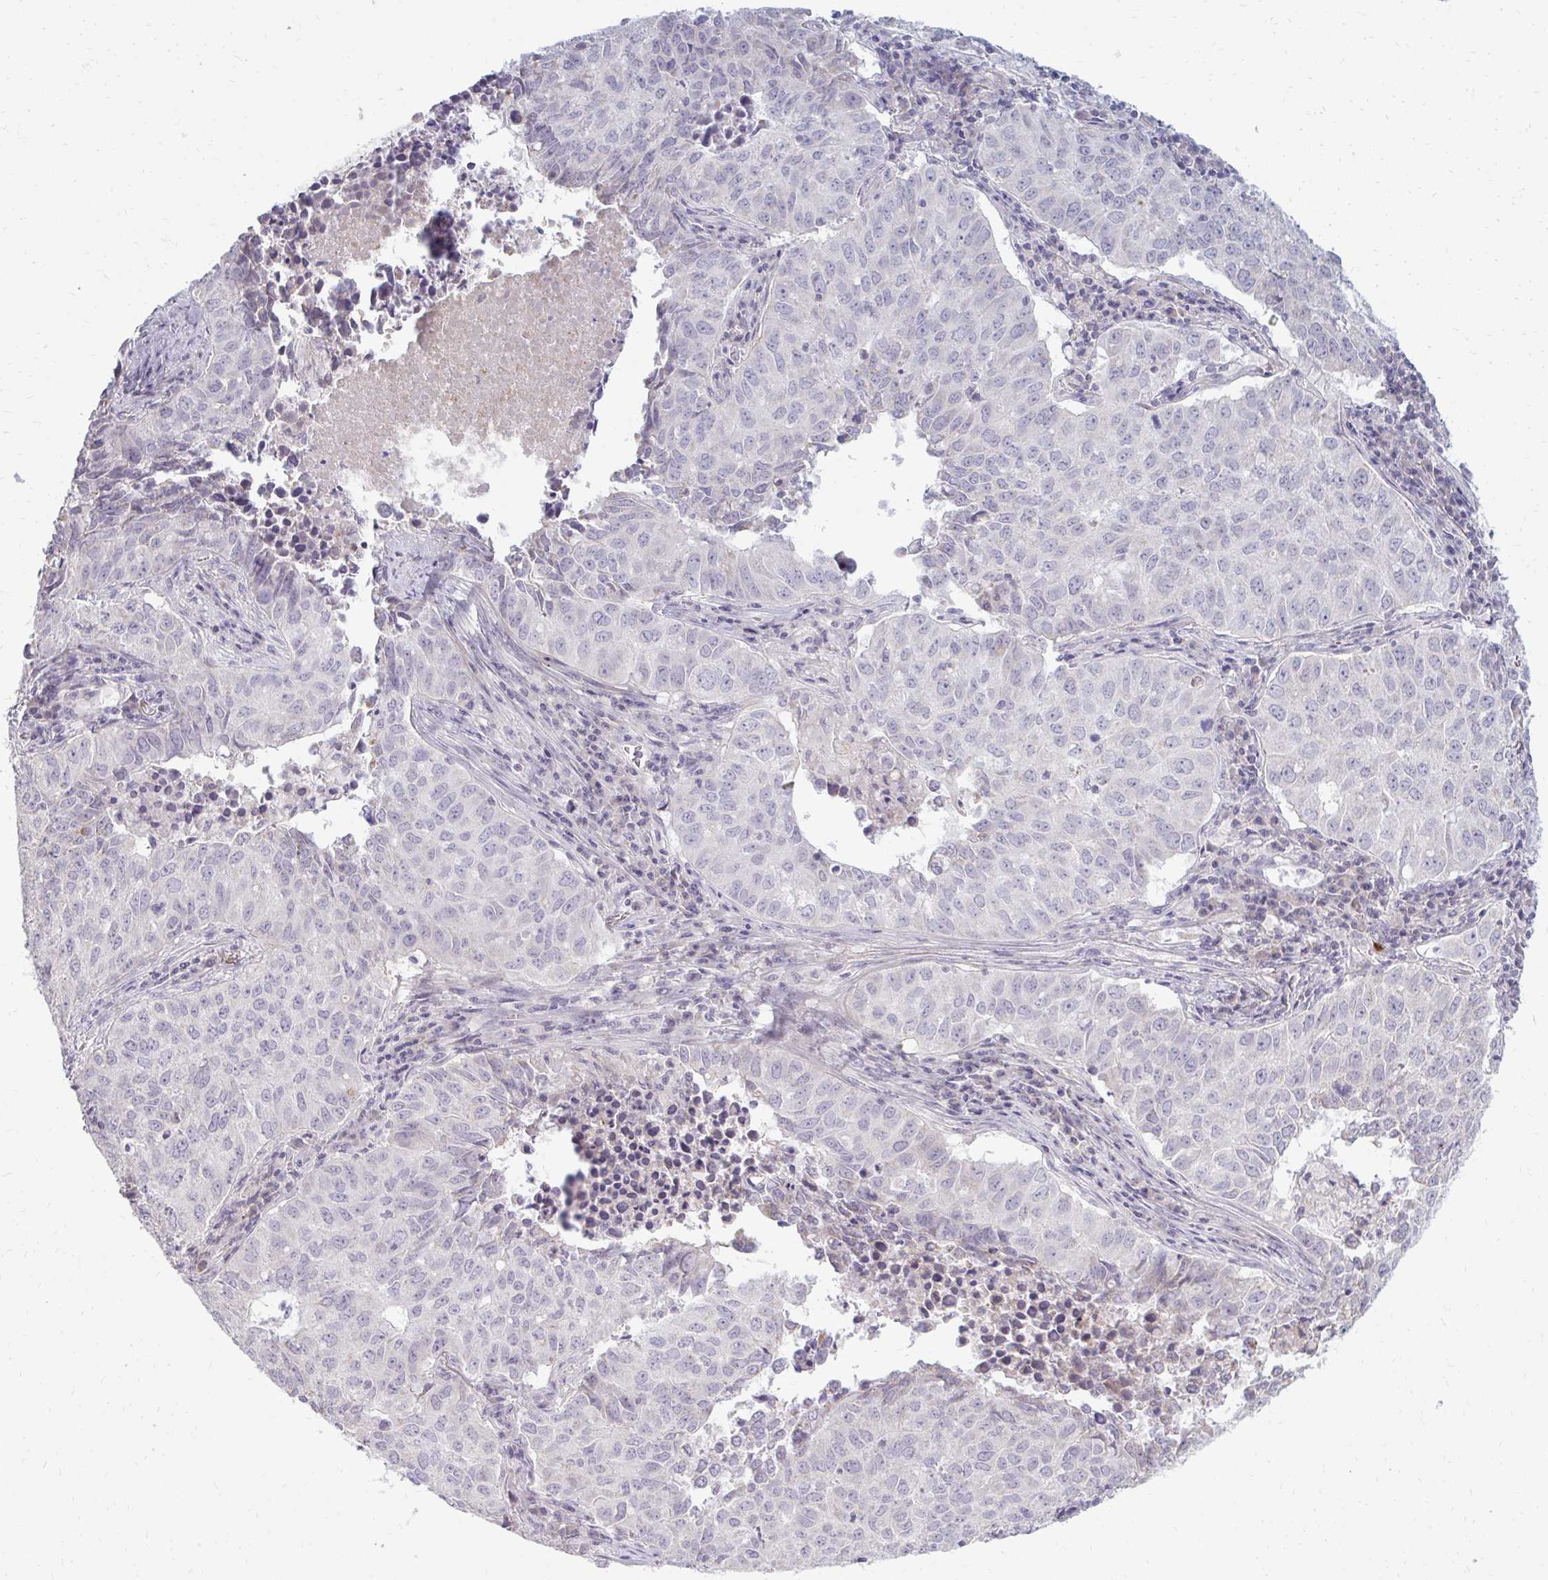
{"staining": {"intensity": "negative", "quantity": "none", "location": "none"}, "tissue": "lung cancer", "cell_type": "Tumor cells", "image_type": "cancer", "snomed": [{"axis": "morphology", "description": "Adenocarcinoma, NOS"}, {"axis": "topography", "description": "Lung"}], "caption": "Immunohistochemical staining of lung cancer exhibits no significant positivity in tumor cells.", "gene": "RAB33A", "patient": {"sex": "female", "age": 50}}